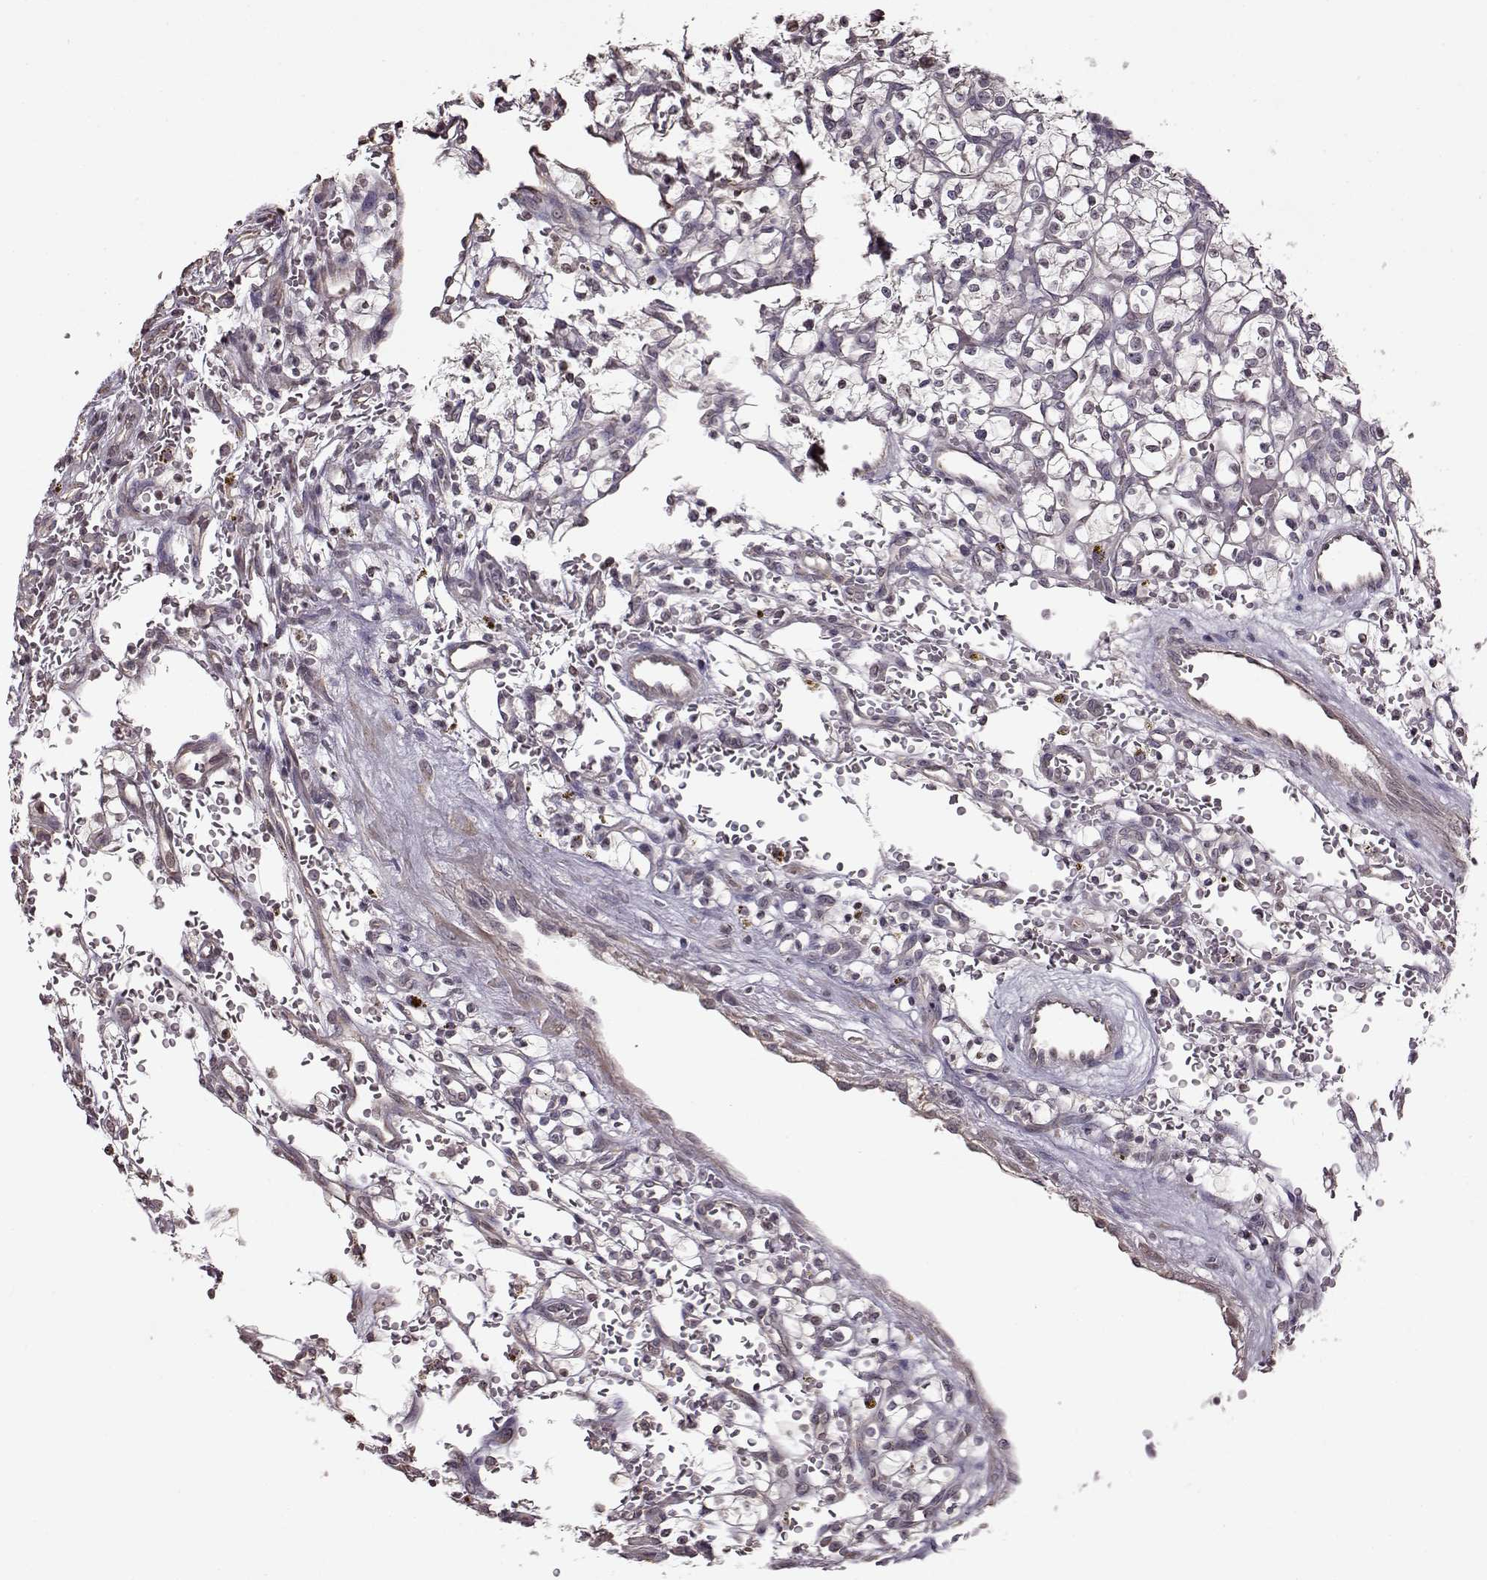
{"staining": {"intensity": "negative", "quantity": "none", "location": "none"}, "tissue": "renal cancer", "cell_type": "Tumor cells", "image_type": "cancer", "snomed": [{"axis": "morphology", "description": "Adenocarcinoma, NOS"}, {"axis": "topography", "description": "Kidney"}], "caption": "DAB immunohistochemical staining of renal cancer (adenocarcinoma) displays no significant expression in tumor cells.", "gene": "FSHB", "patient": {"sex": "female", "age": 64}}